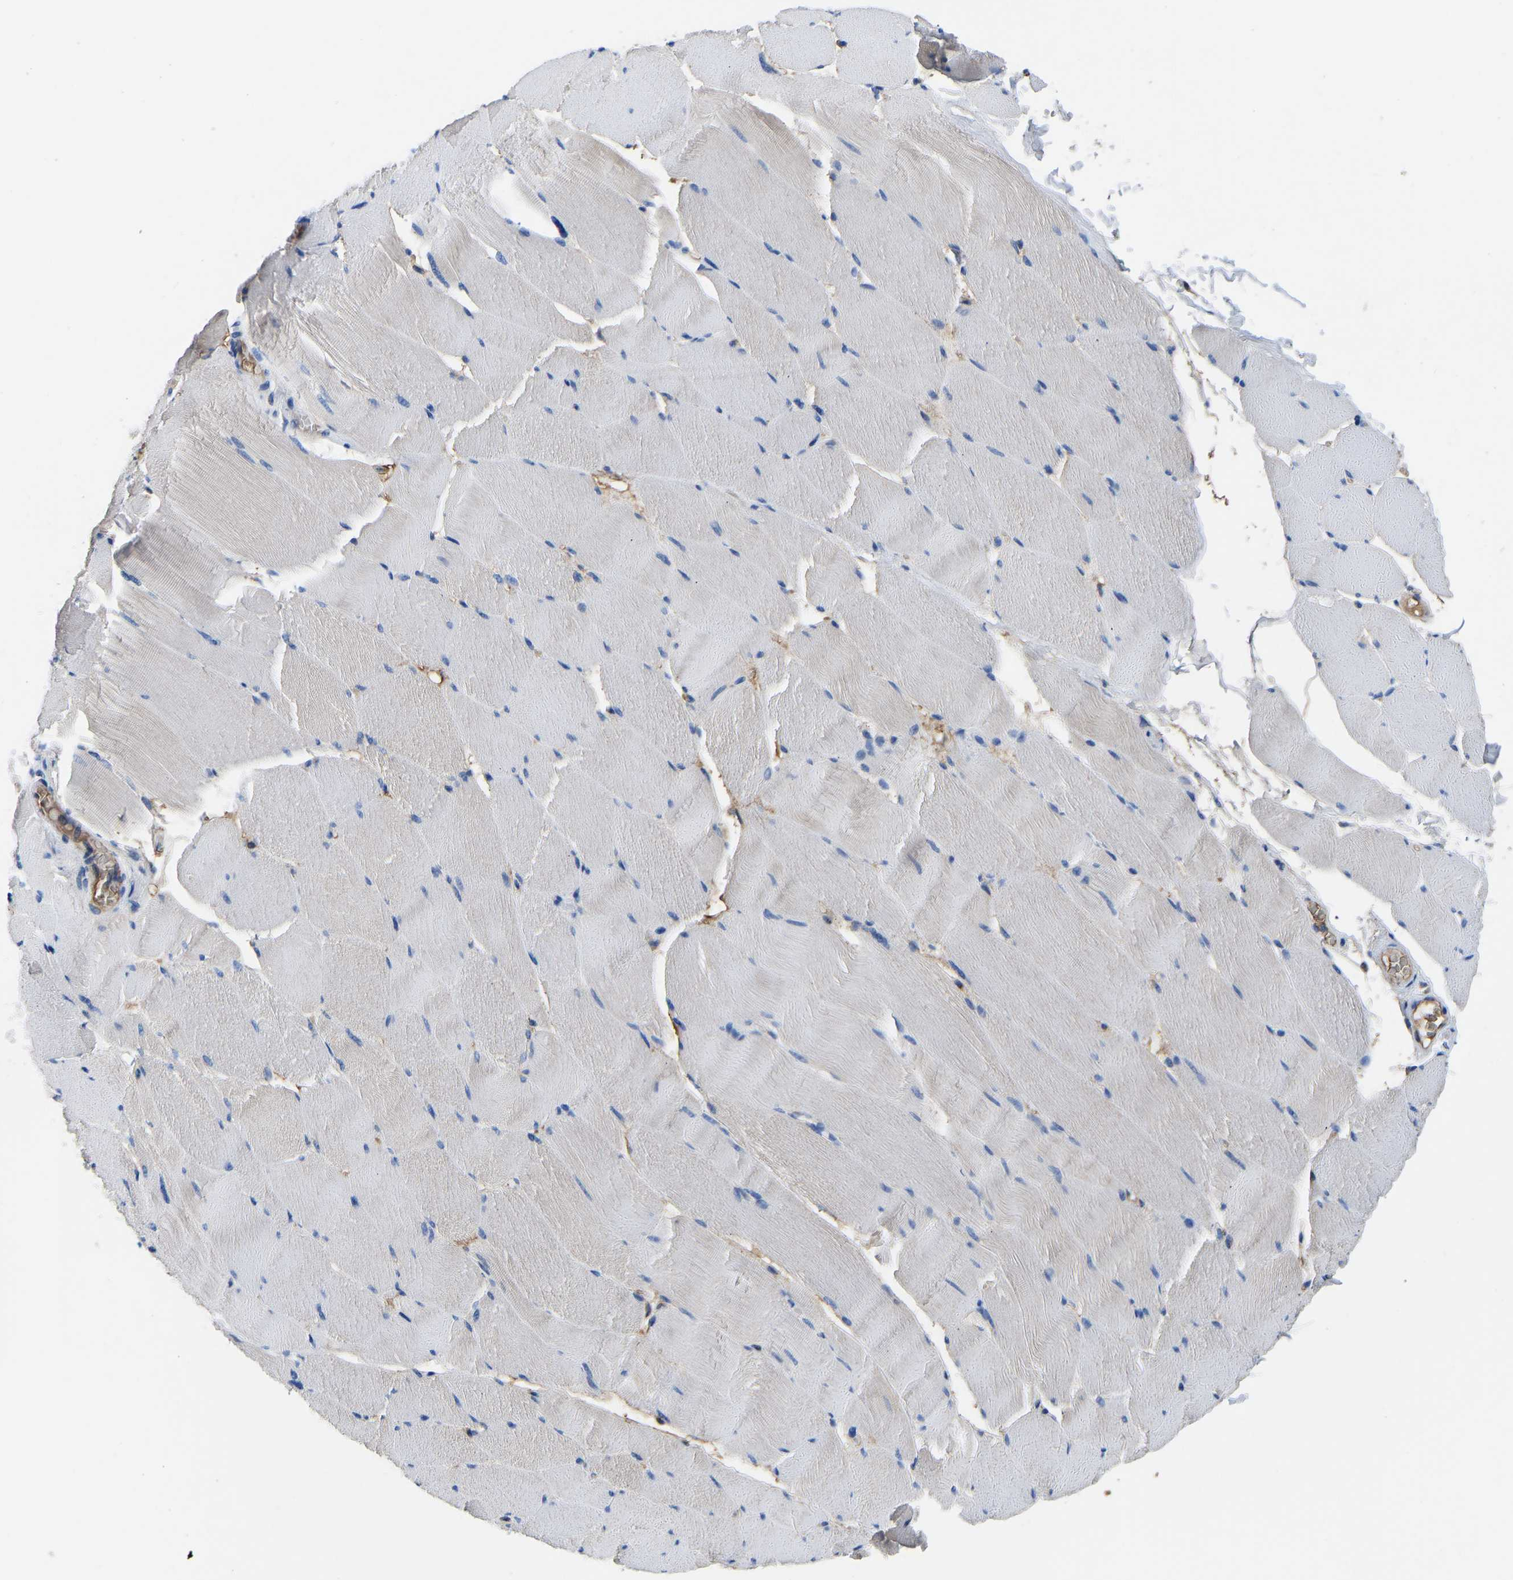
{"staining": {"intensity": "negative", "quantity": "none", "location": "none"}, "tissue": "skeletal muscle", "cell_type": "Myocytes", "image_type": "normal", "snomed": [{"axis": "morphology", "description": "Normal tissue, NOS"}, {"axis": "topography", "description": "Skeletal muscle"}], "caption": "Immunohistochemical staining of normal human skeletal muscle displays no significant staining in myocytes.", "gene": "HSPG2", "patient": {"sex": "male", "age": 62}}